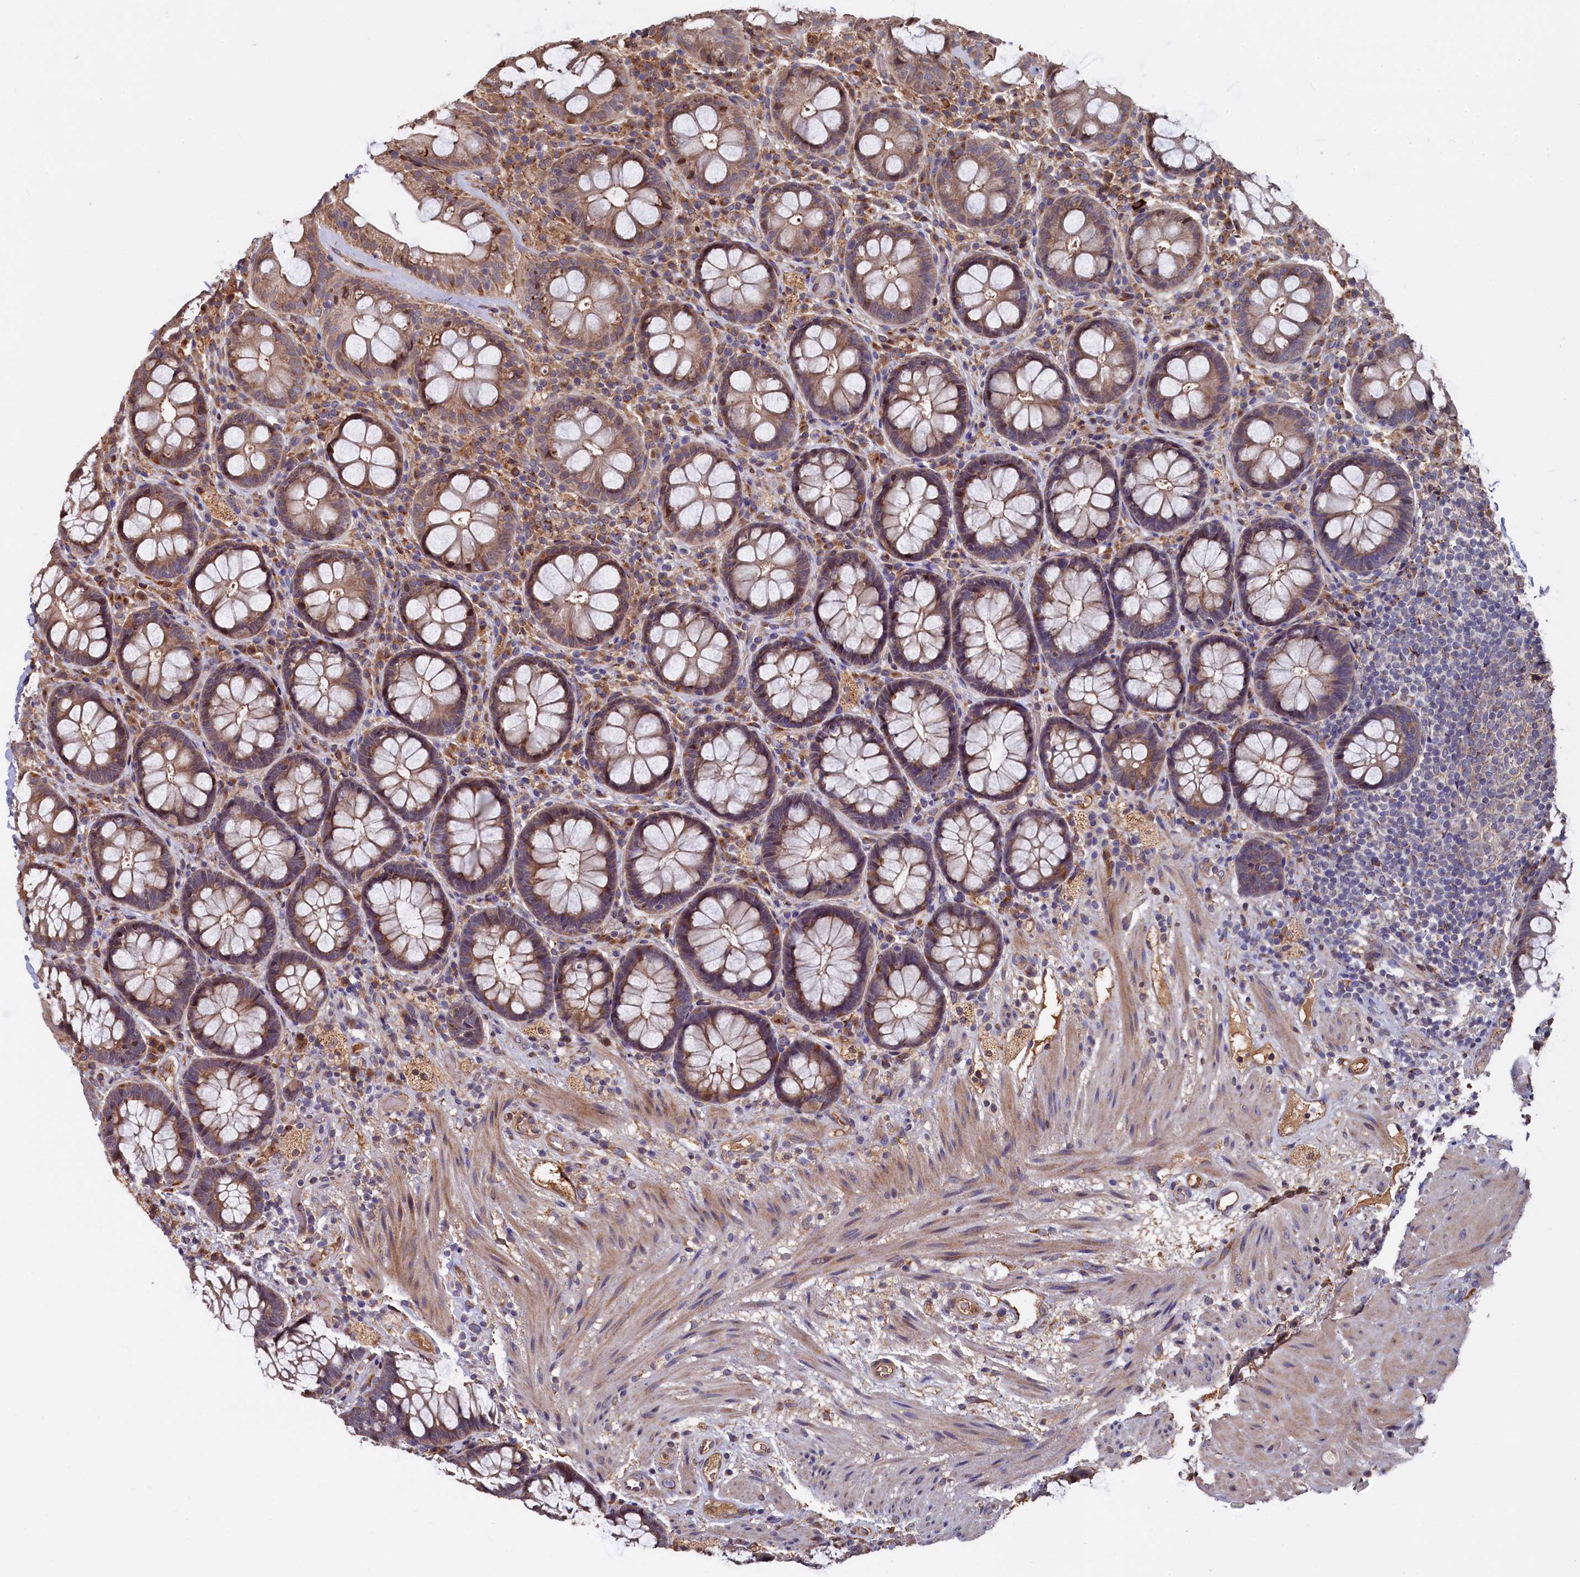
{"staining": {"intensity": "moderate", "quantity": ">75%", "location": "cytoplasmic/membranous"}, "tissue": "rectum", "cell_type": "Glandular cells", "image_type": "normal", "snomed": [{"axis": "morphology", "description": "Normal tissue, NOS"}, {"axis": "topography", "description": "Rectum"}], "caption": "The micrograph shows a brown stain indicating the presence of a protein in the cytoplasmic/membranous of glandular cells in rectum.", "gene": "SLC12A4", "patient": {"sex": "male", "age": 83}}